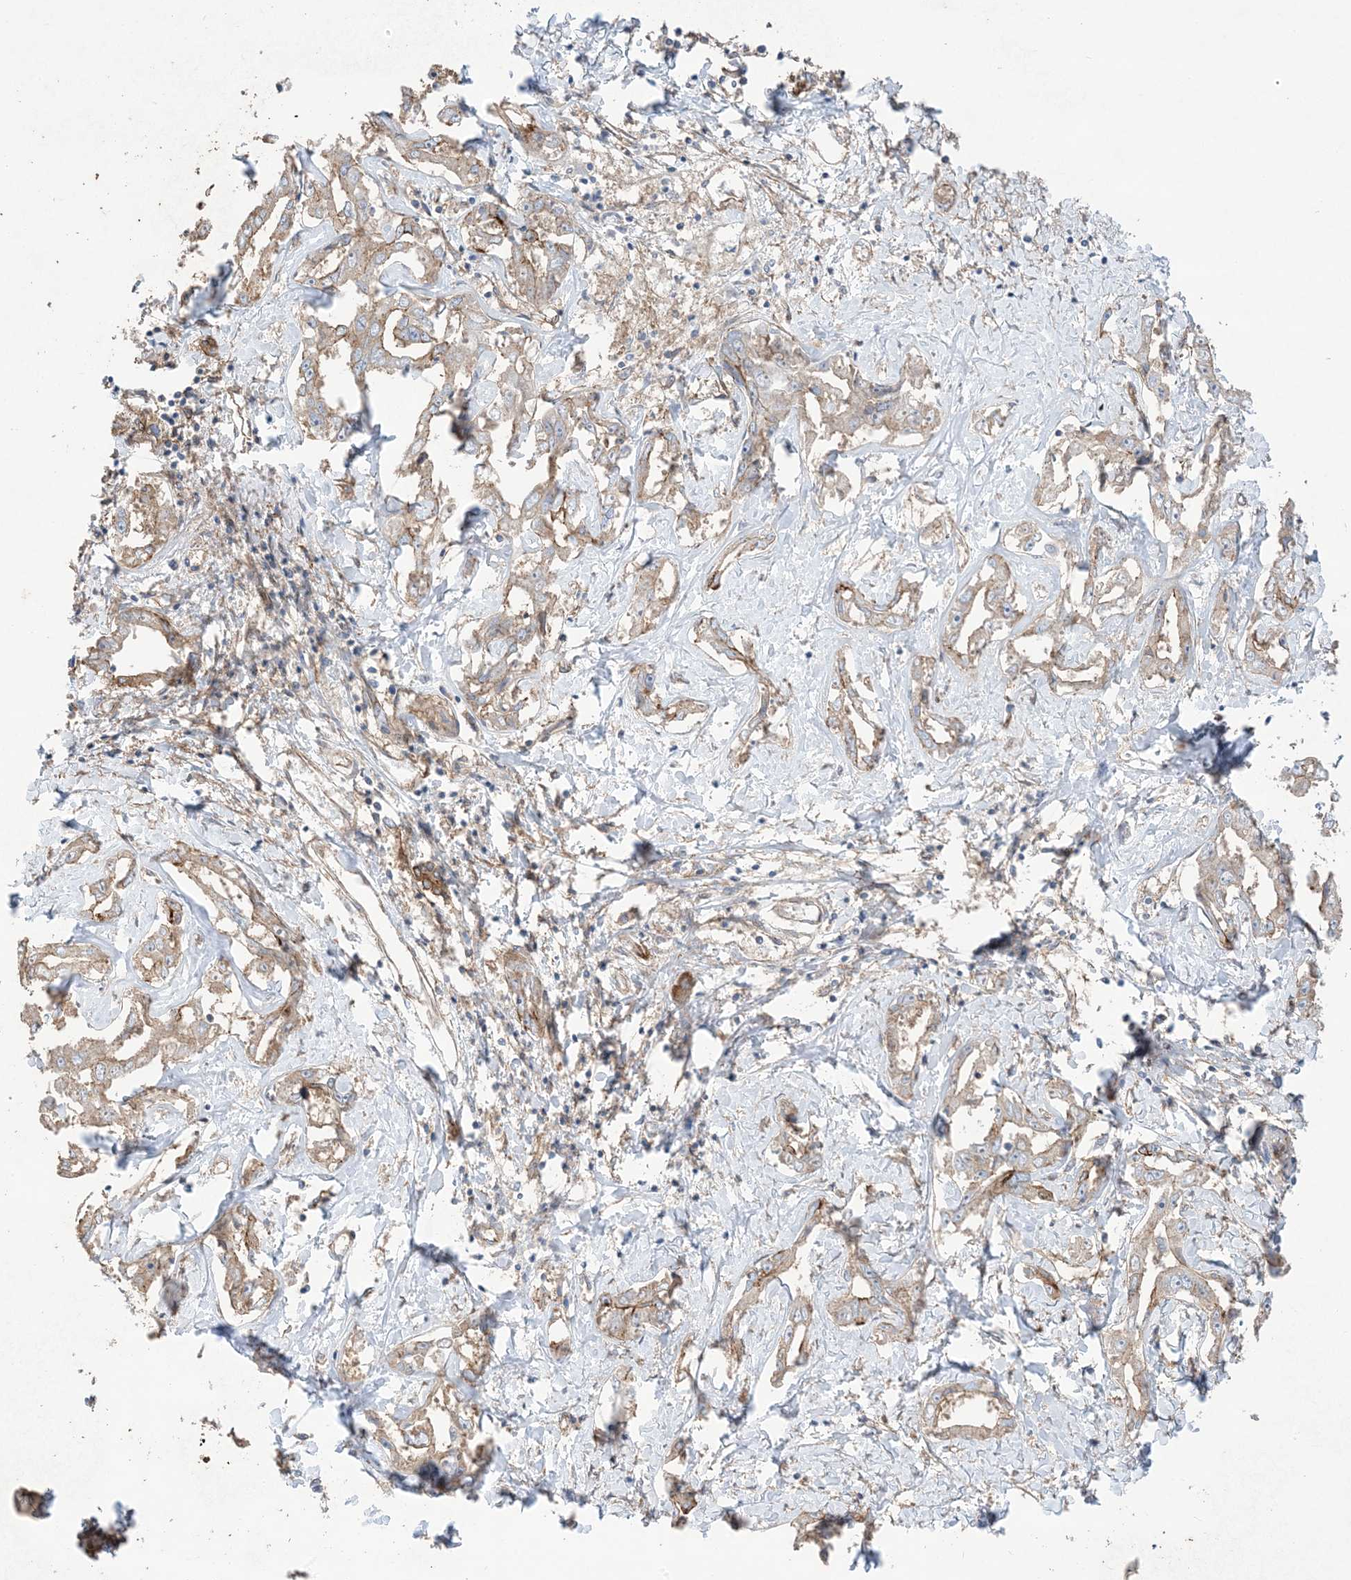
{"staining": {"intensity": "moderate", "quantity": "25%-75%", "location": "cytoplasmic/membranous"}, "tissue": "liver cancer", "cell_type": "Tumor cells", "image_type": "cancer", "snomed": [{"axis": "morphology", "description": "Cholangiocarcinoma"}, {"axis": "topography", "description": "Liver"}], "caption": "DAB immunohistochemical staining of liver cholangiocarcinoma demonstrates moderate cytoplasmic/membranous protein positivity in about 25%-75% of tumor cells. (Stains: DAB in brown, nuclei in blue, Microscopy: brightfield microscopy at high magnification).", "gene": "CCNY", "patient": {"sex": "male", "age": 59}}